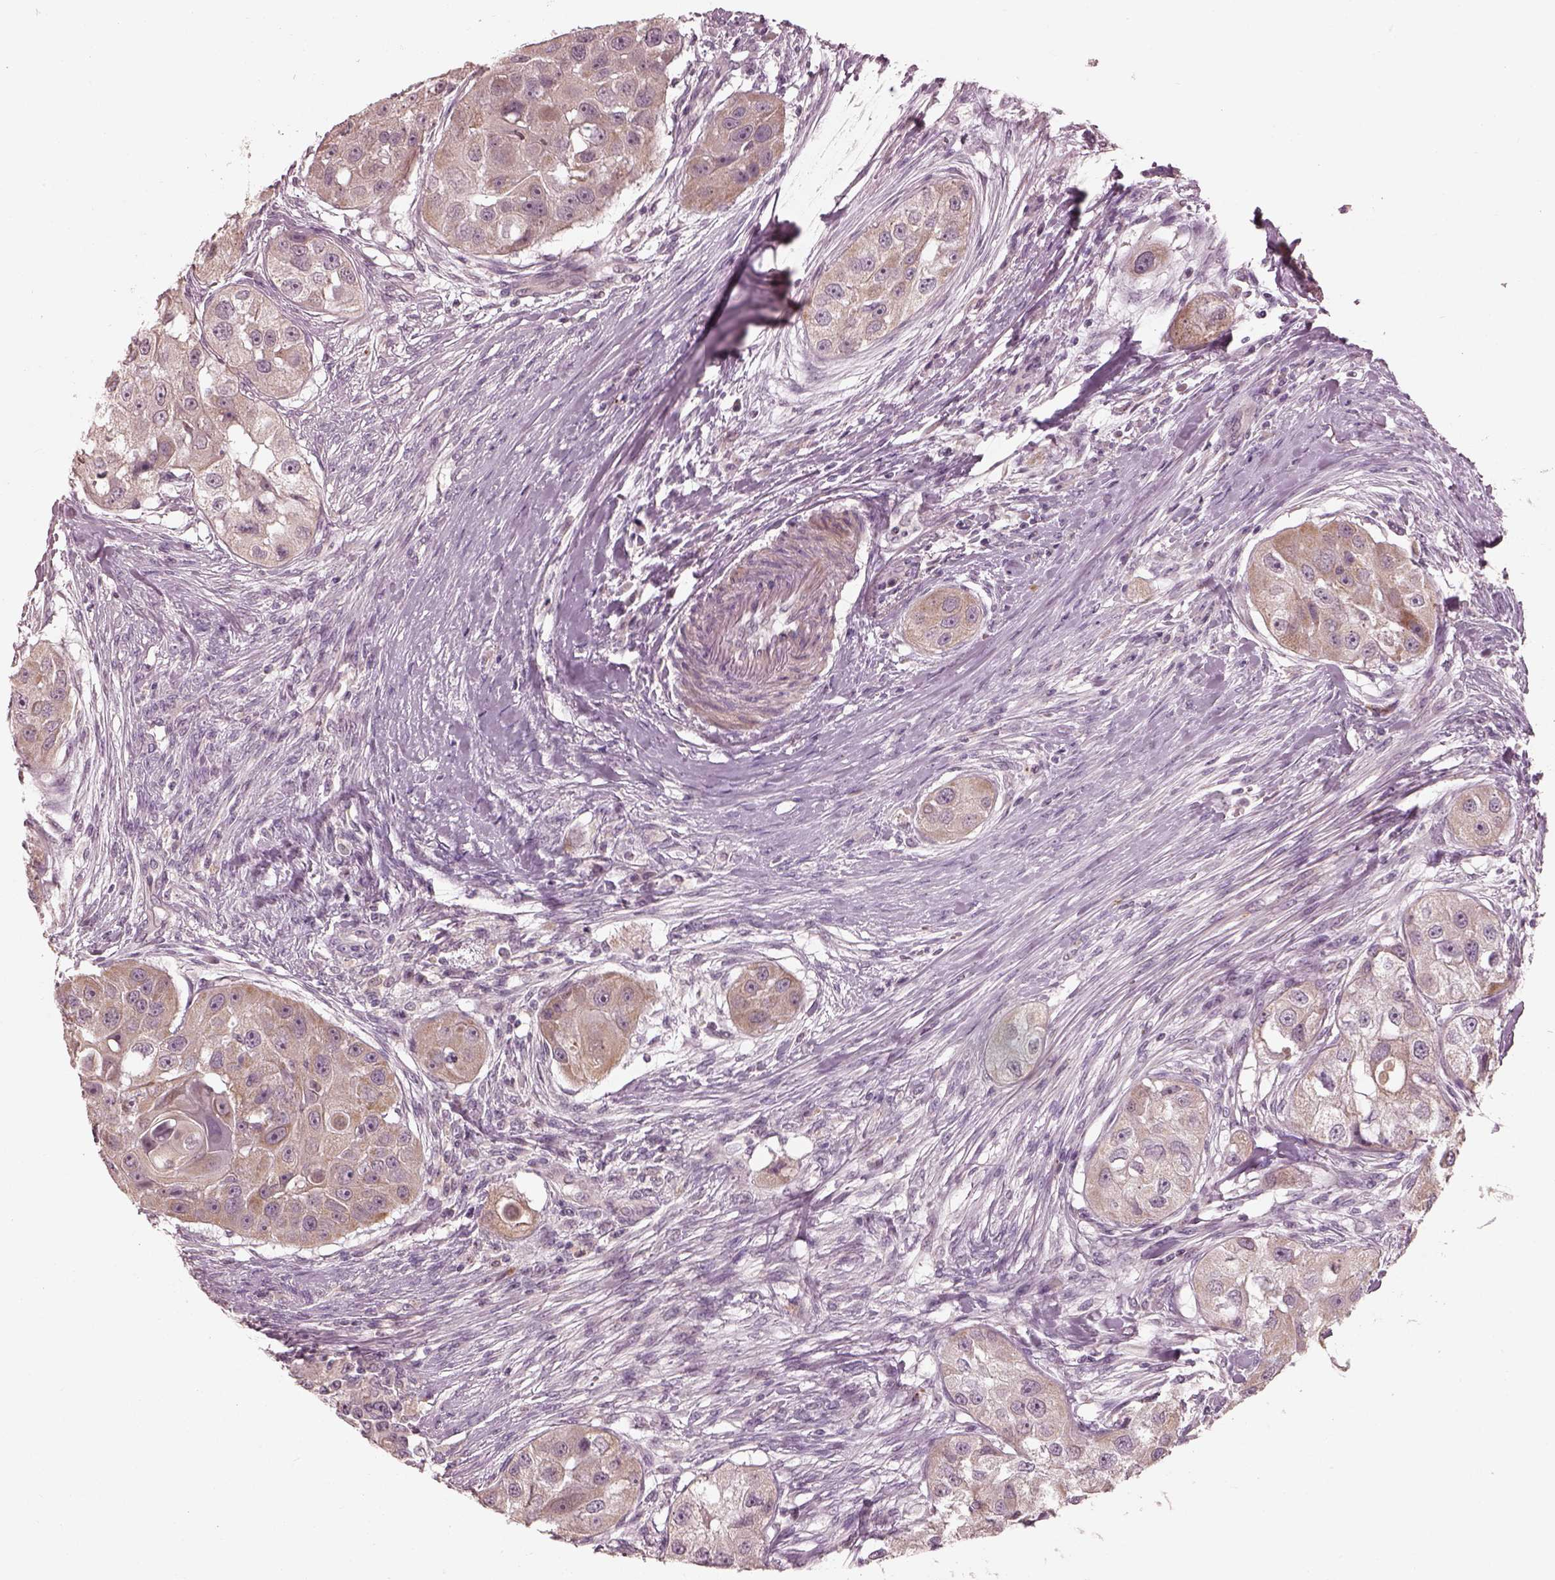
{"staining": {"intensity": "weak", "quantity": "25%-75%", "location": "cytoplasmic/membranous"}, "tissue": "head and neck cancer", "cell_type": "Tumor cells", "image_type": "cancer", "snomed": [{"axis": "morphology", "description": "Squamous cell carcinoma, NOS"}, {"axis": "topography", "description": "Head-Neck"}], "caption": "Immunohistochemical staining of human head and neck squamous cell carcinoma reveals low levels of weak cytoplasmic/membranous expression in approximately 25%-75% of tumor cells.", "gene": "SLC25A46", "patient": {"sex": "male", "age": 51}}